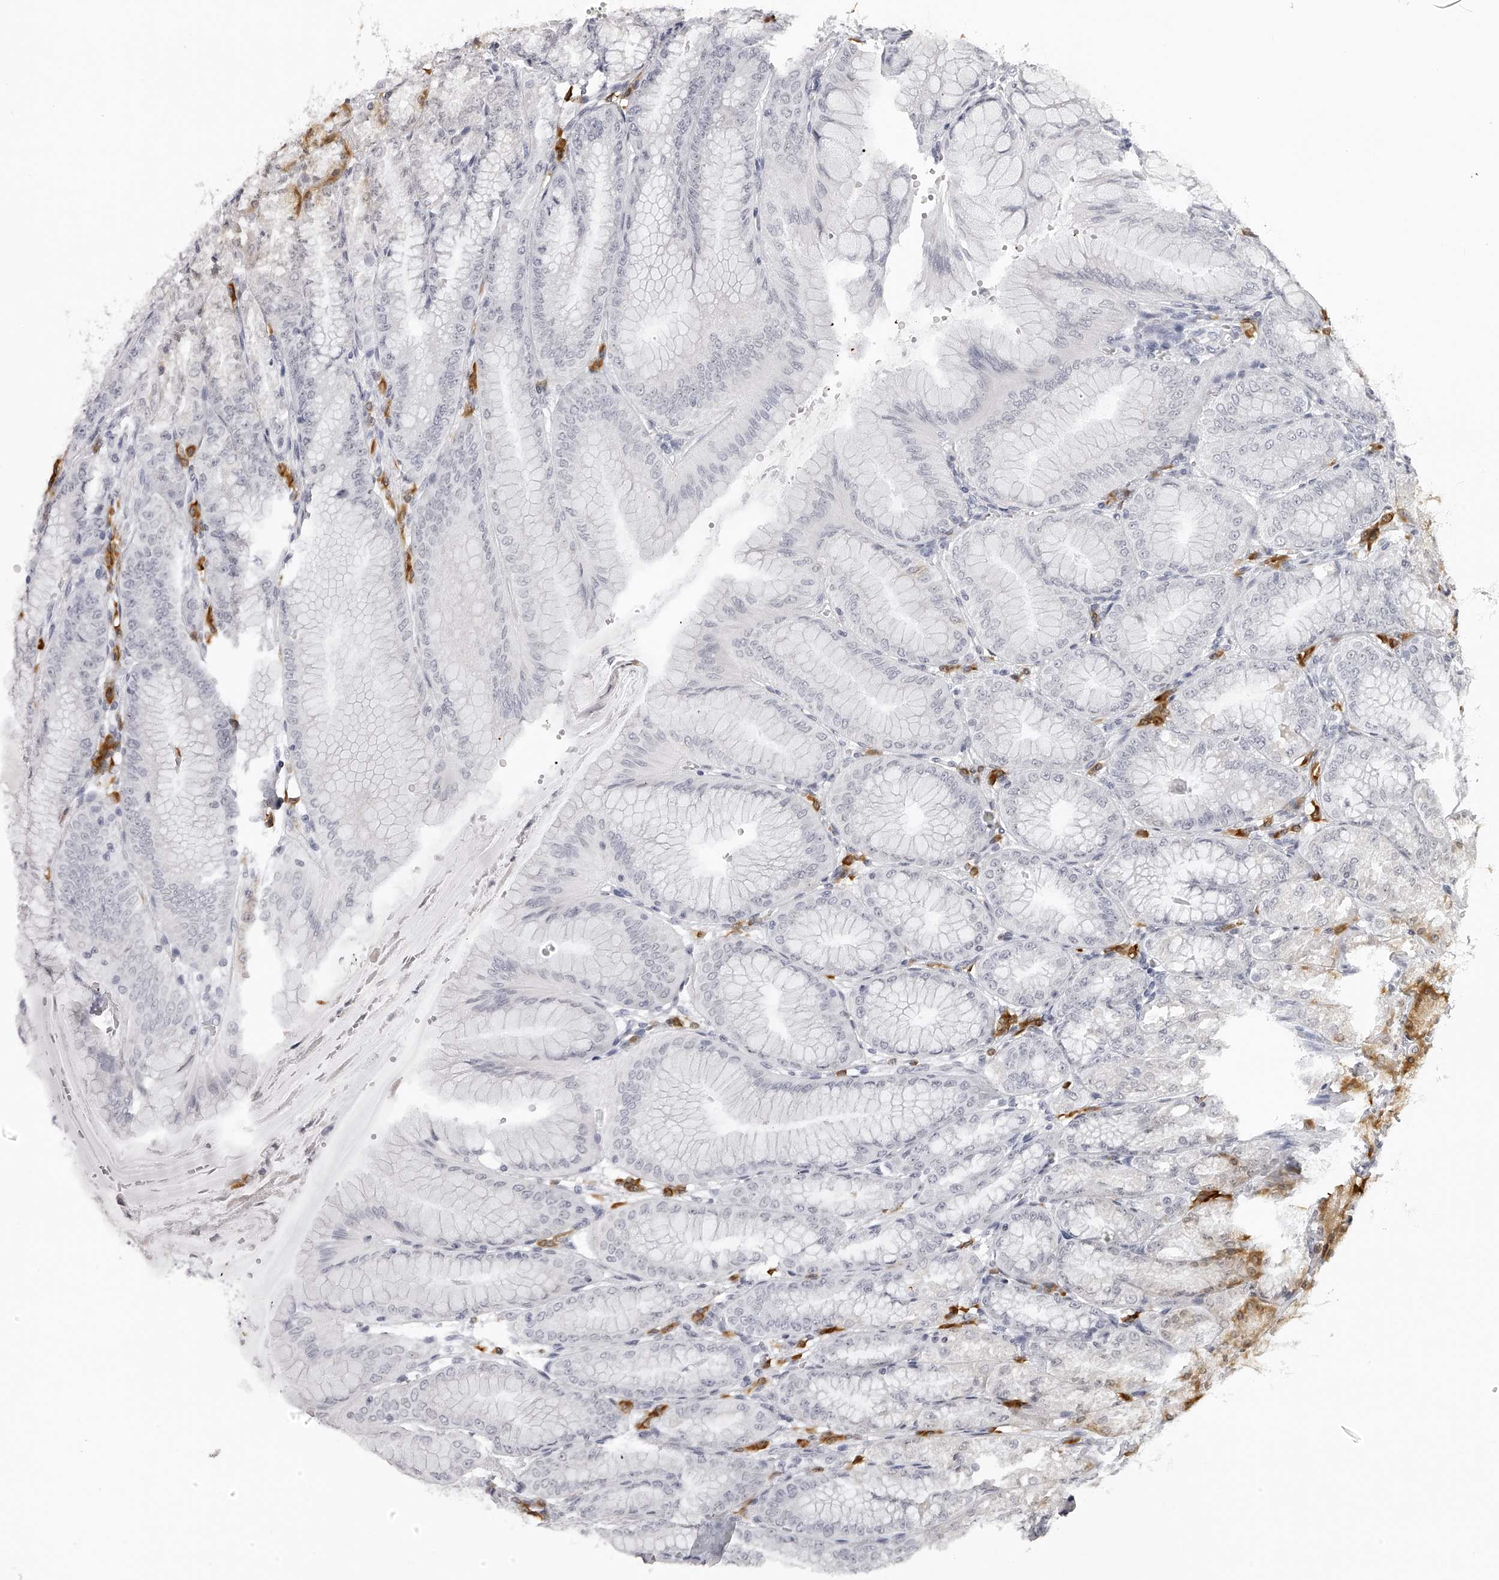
{"staining": {"intensity": "moderate", "quantity": "<25%", "location": "cytoplasmic/membranous,nuclear"}, "tissue": "stomach", "cell_type": "Glandular cells", "image_type": "normal", "snomed": [{"axis": "morphology", "description": "Normal tissue, NOS"}, {"axis": "topography", "description": "Stomach, lower"}], "caption": "Stomach stained with immunohistochemistry (IHC) demonstrates moderate cytoplasmic/membranous,nuclear positivity in approximately <25% of glandular cells.", "gene": "SEC11C", "patient": {"sex": "male", "age": 71}}